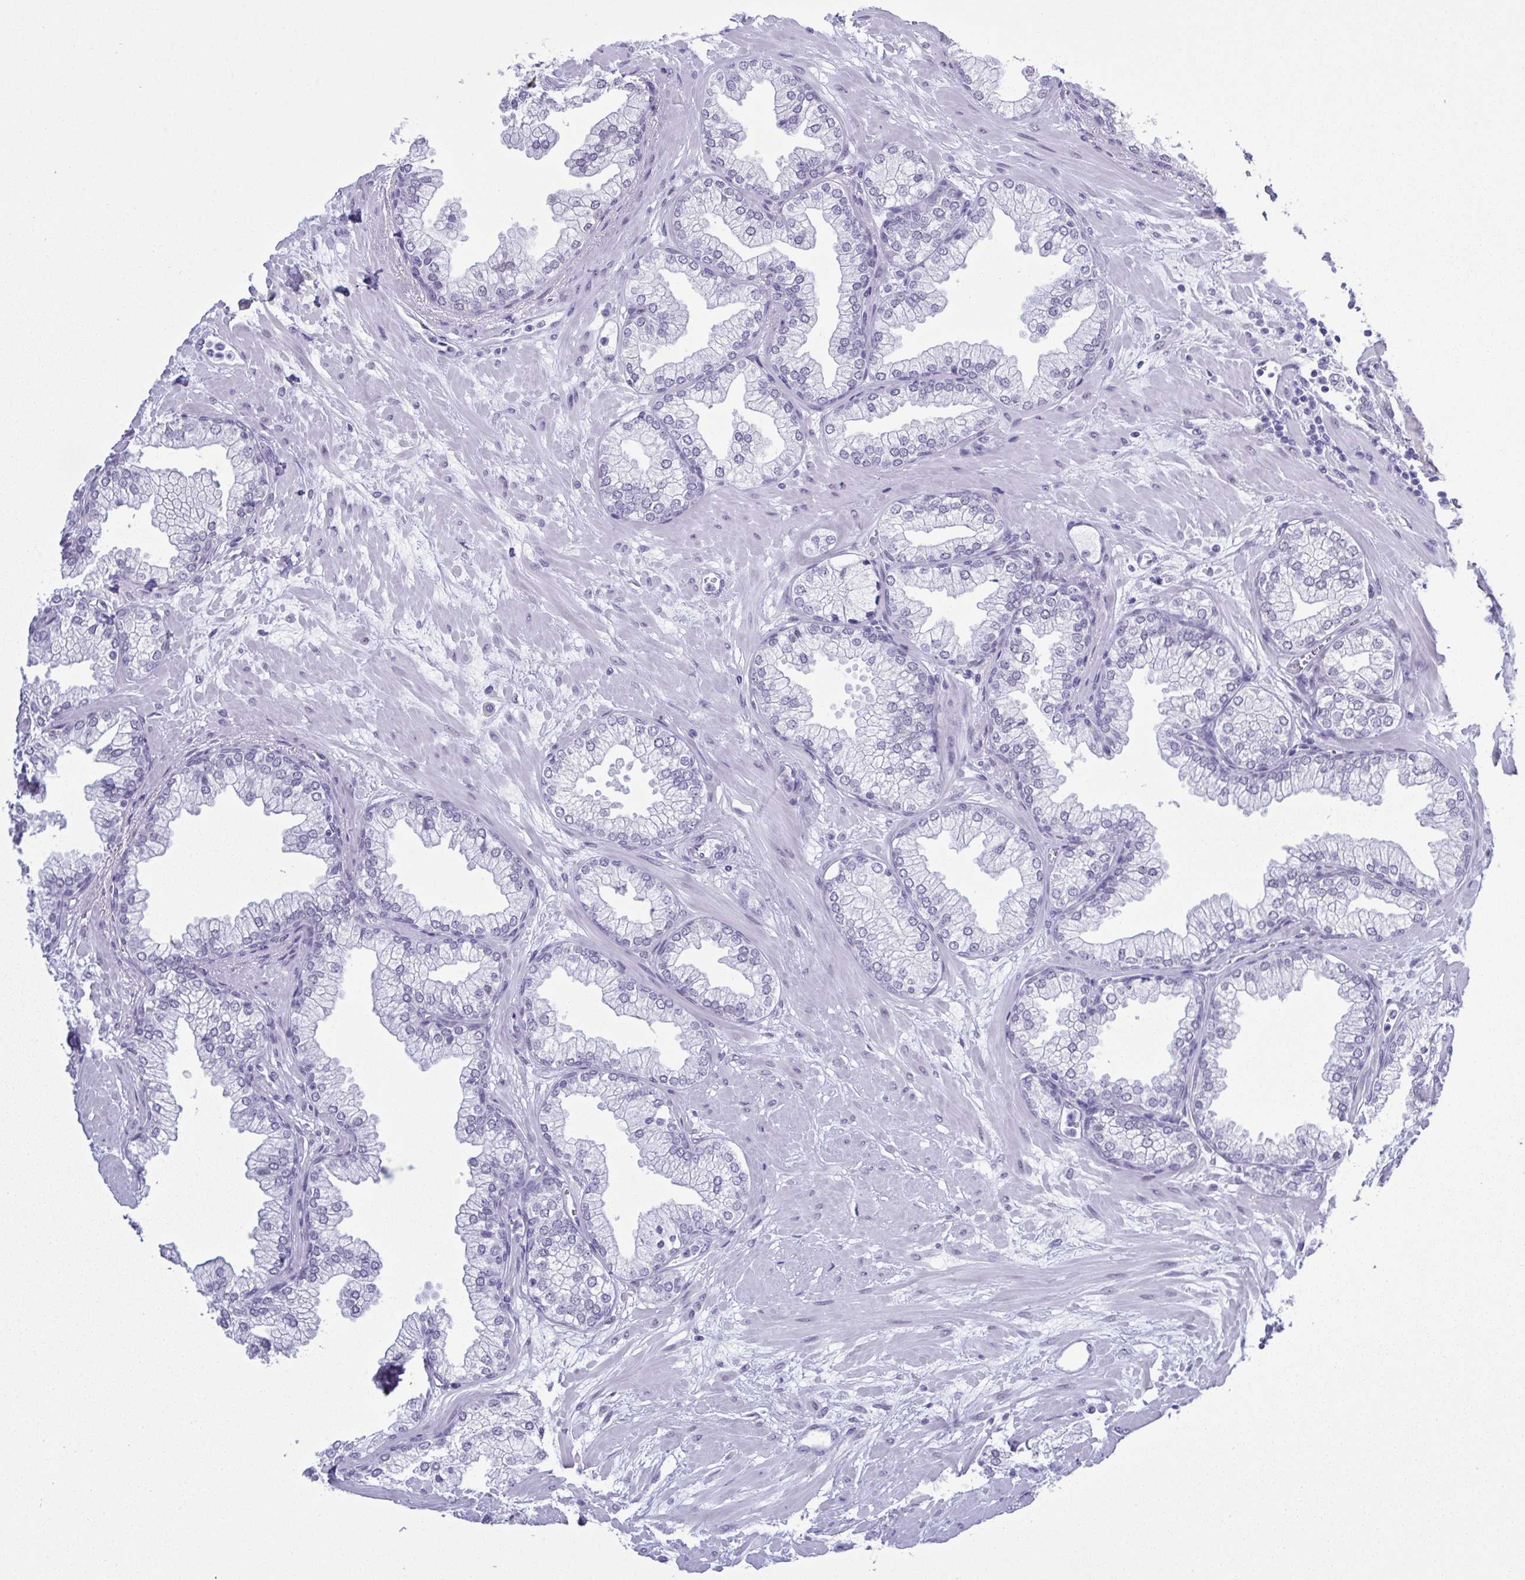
{"staining": {"intensity": "negative", "quantity": "none", "location": "none"}, "tissue": "prostate", "cell_type": "Glandular cells", "image_type": "normal", "snomed": [{"axis": "morphology", "description": "Normal tissue, NOS"}, {"axis": "topography", "description": "Prostate"}, {"axis": "topography", "description": "Peripheral nerve tissue"}], "caption": "Prostate was stained to show a protein in brown. There is no significant positivity in glandular cells.", "gene": "SUGP2", "patient": {"sex": "male", "age": 61}}